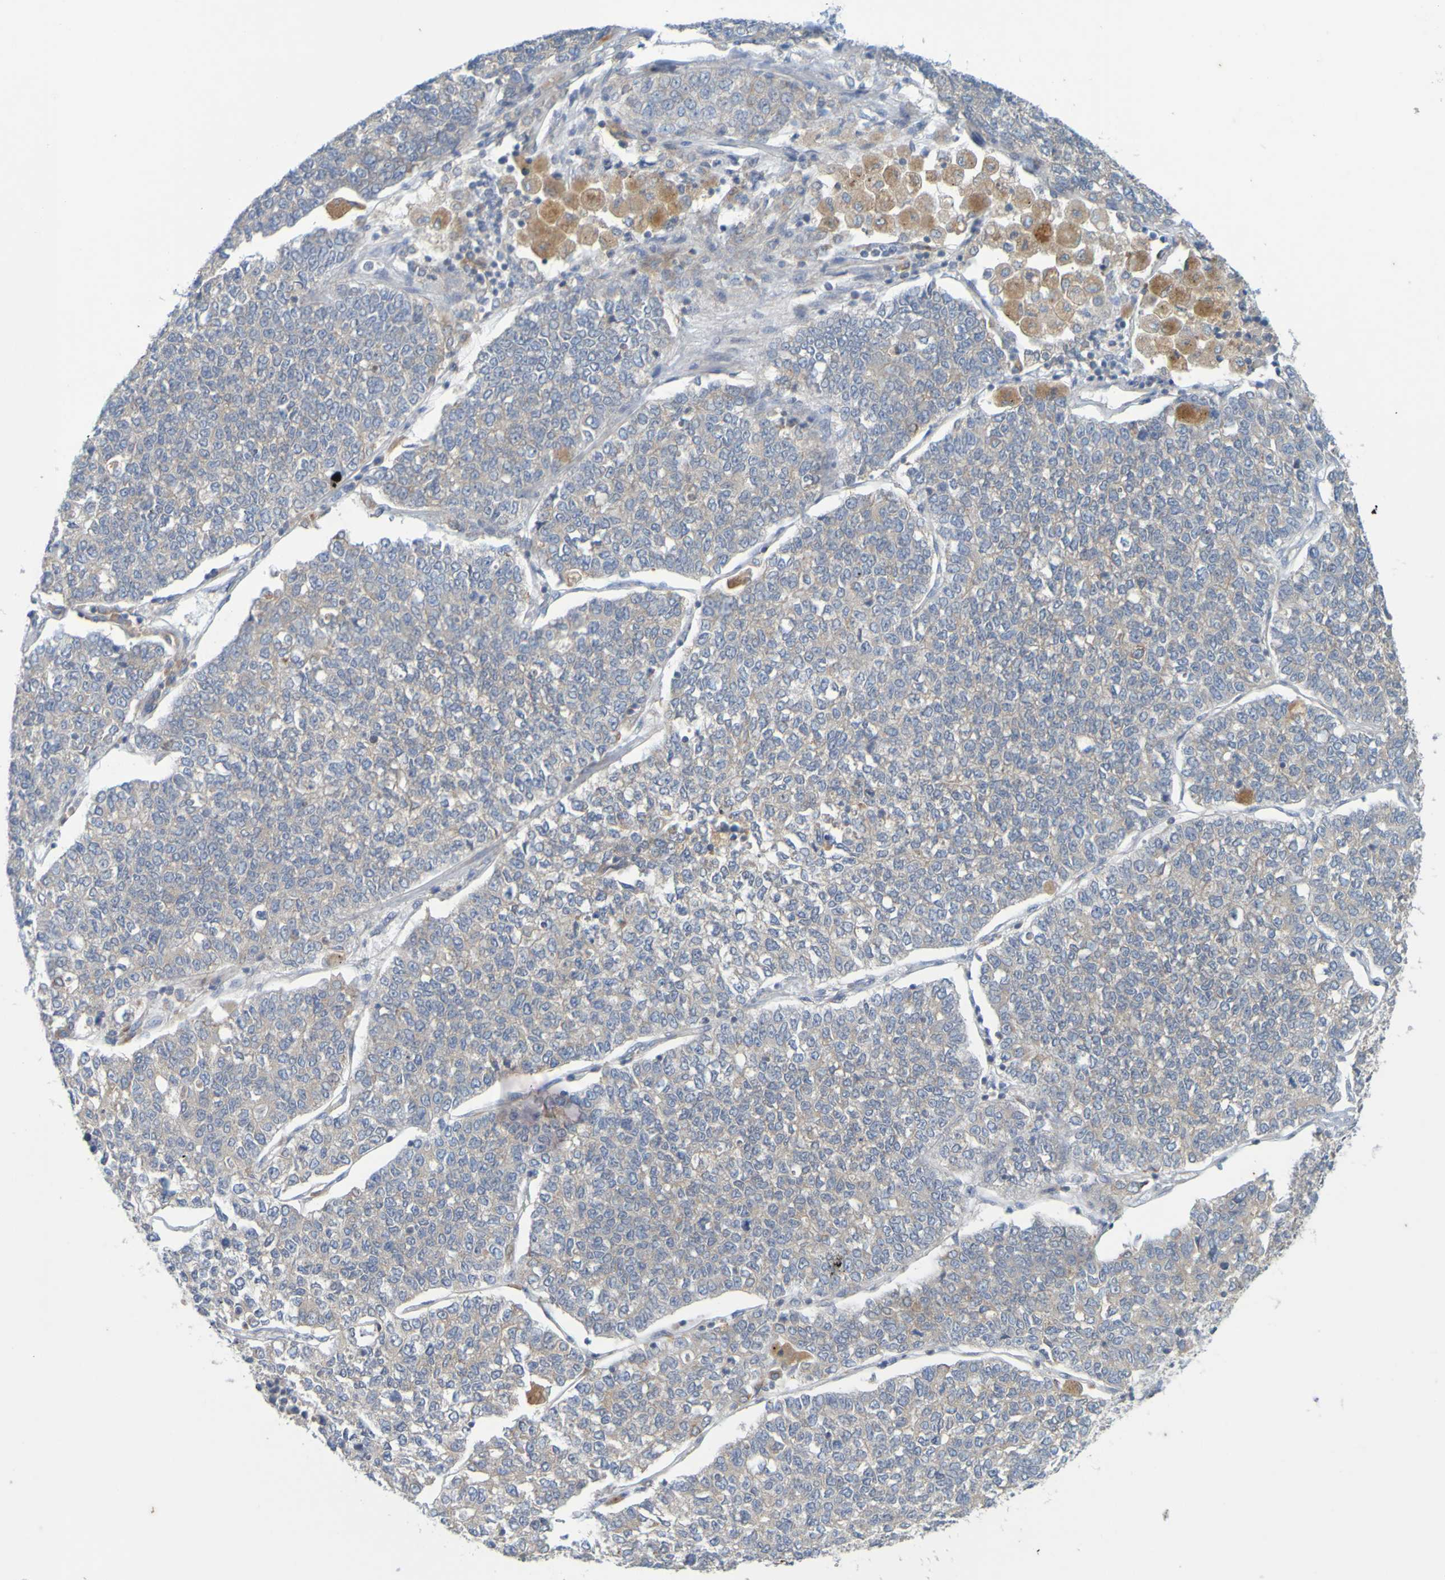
{"staining": {"intensity": "weak", "quantity": ">75%", "location": "cytoplasmic/membranous"}, "tissue": "lung cancer", "cell_type": "Tumor cells", "image_type": "cancer", "snomed": [{"axis": "morphology", "description": "Adenocarcinoma, NOS"}, {"axis": "topography", "description": "Lung"}], "caption": "About >75% of tumor cells in lung cancer show weak cytoplasmic/membranous protein expression as visualized by brown immunohistochemical staining.", "gene": "MOGS", "patient": {"sex": "male", "age": 49}}